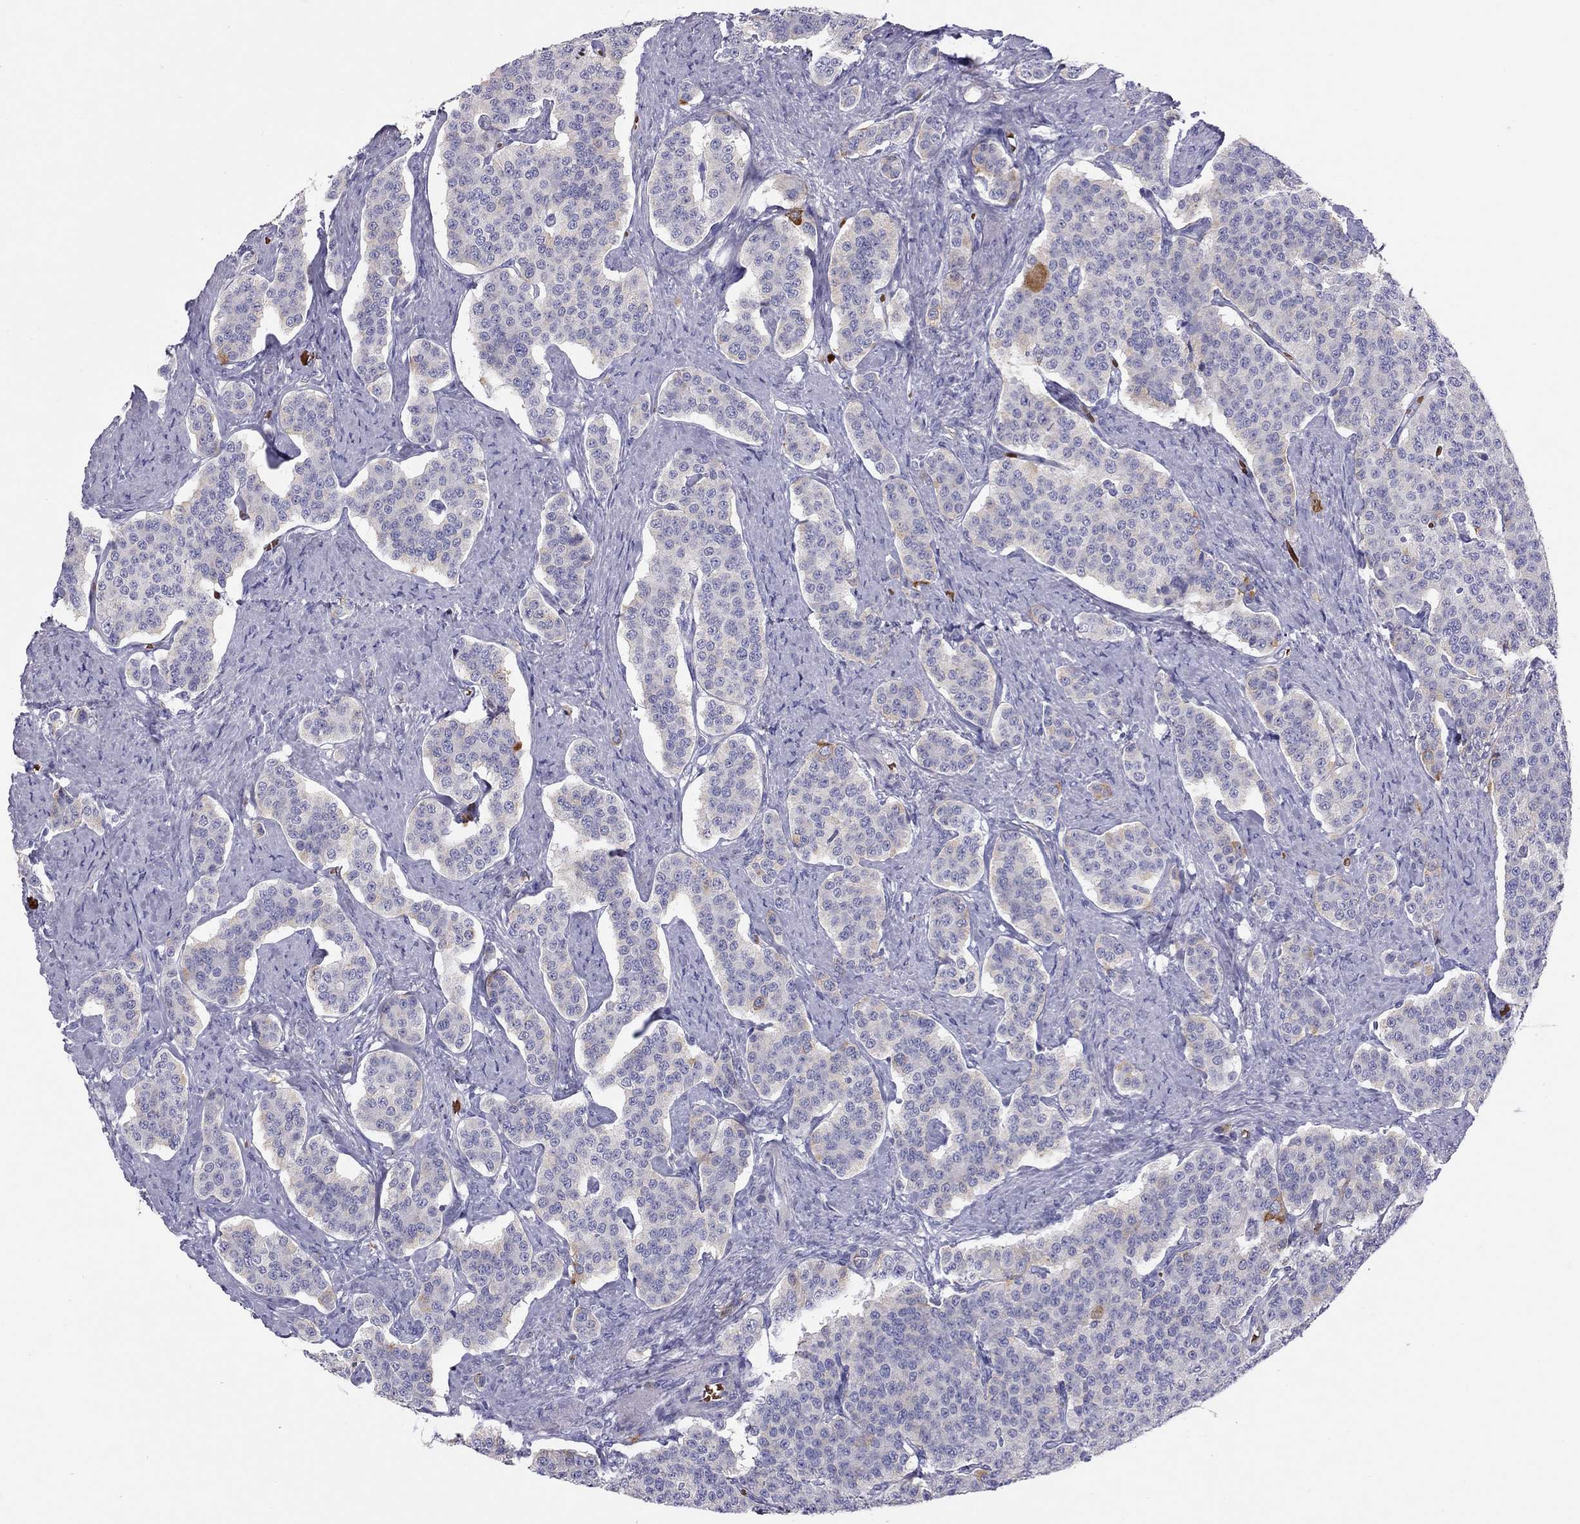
{"staining": {"intensity": "weak", "quantity": "<25%", "location": "cytoplasmic/membranous"}, "tissue": "carcinoid", "cell_type": "Tumor cells", "image_type": "cancer", "snomed": [{"axis": "morphology", "description": "Carcinoid, malignant, NOS"}, {"axis": "topography", "description": "Small intestine"}], "caption": "Human carcinoid (malignant) stained for a protein using IHC shows no positivity in tumor cells.", "gene": "FRMD1", "patient": {"sex": "female", "age": 58}}